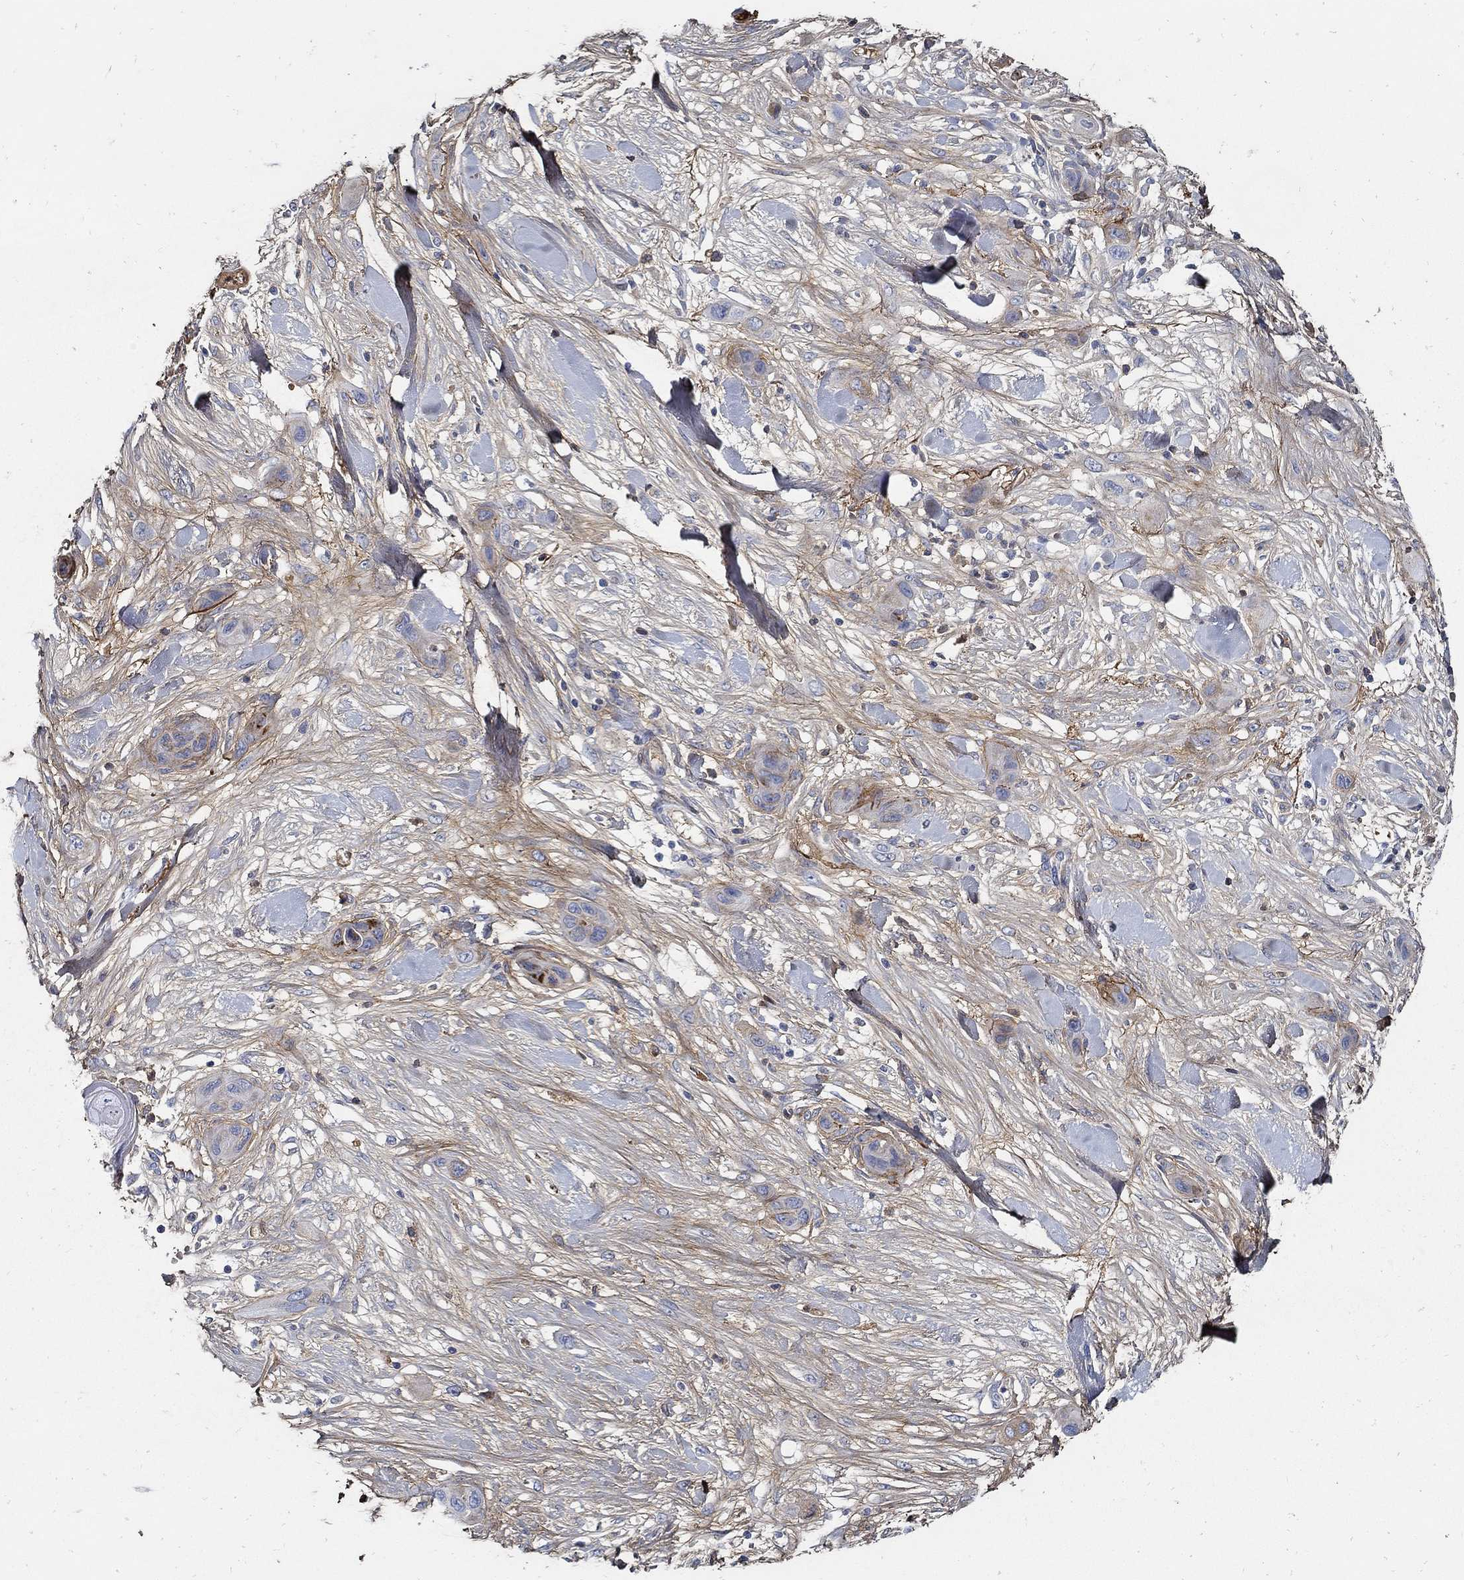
{"staining": {"intensity": "negative", "quantity": "none", "location": "none"}, "tissue": "skin cancer", "cell_type": "Tumor cells", "image_type": "cancer", "snomed": [{"axis": "morphology", "description": "Squamous cell carcinoma, NOS"}, {"axis": "topography", "description": "Skin"}], "caption": "Tumor cells show no significant protein expression in skin squamous cell carcinoma.", "gene": "TGFBI", "patient": {"sex": "male", "age": 79}}